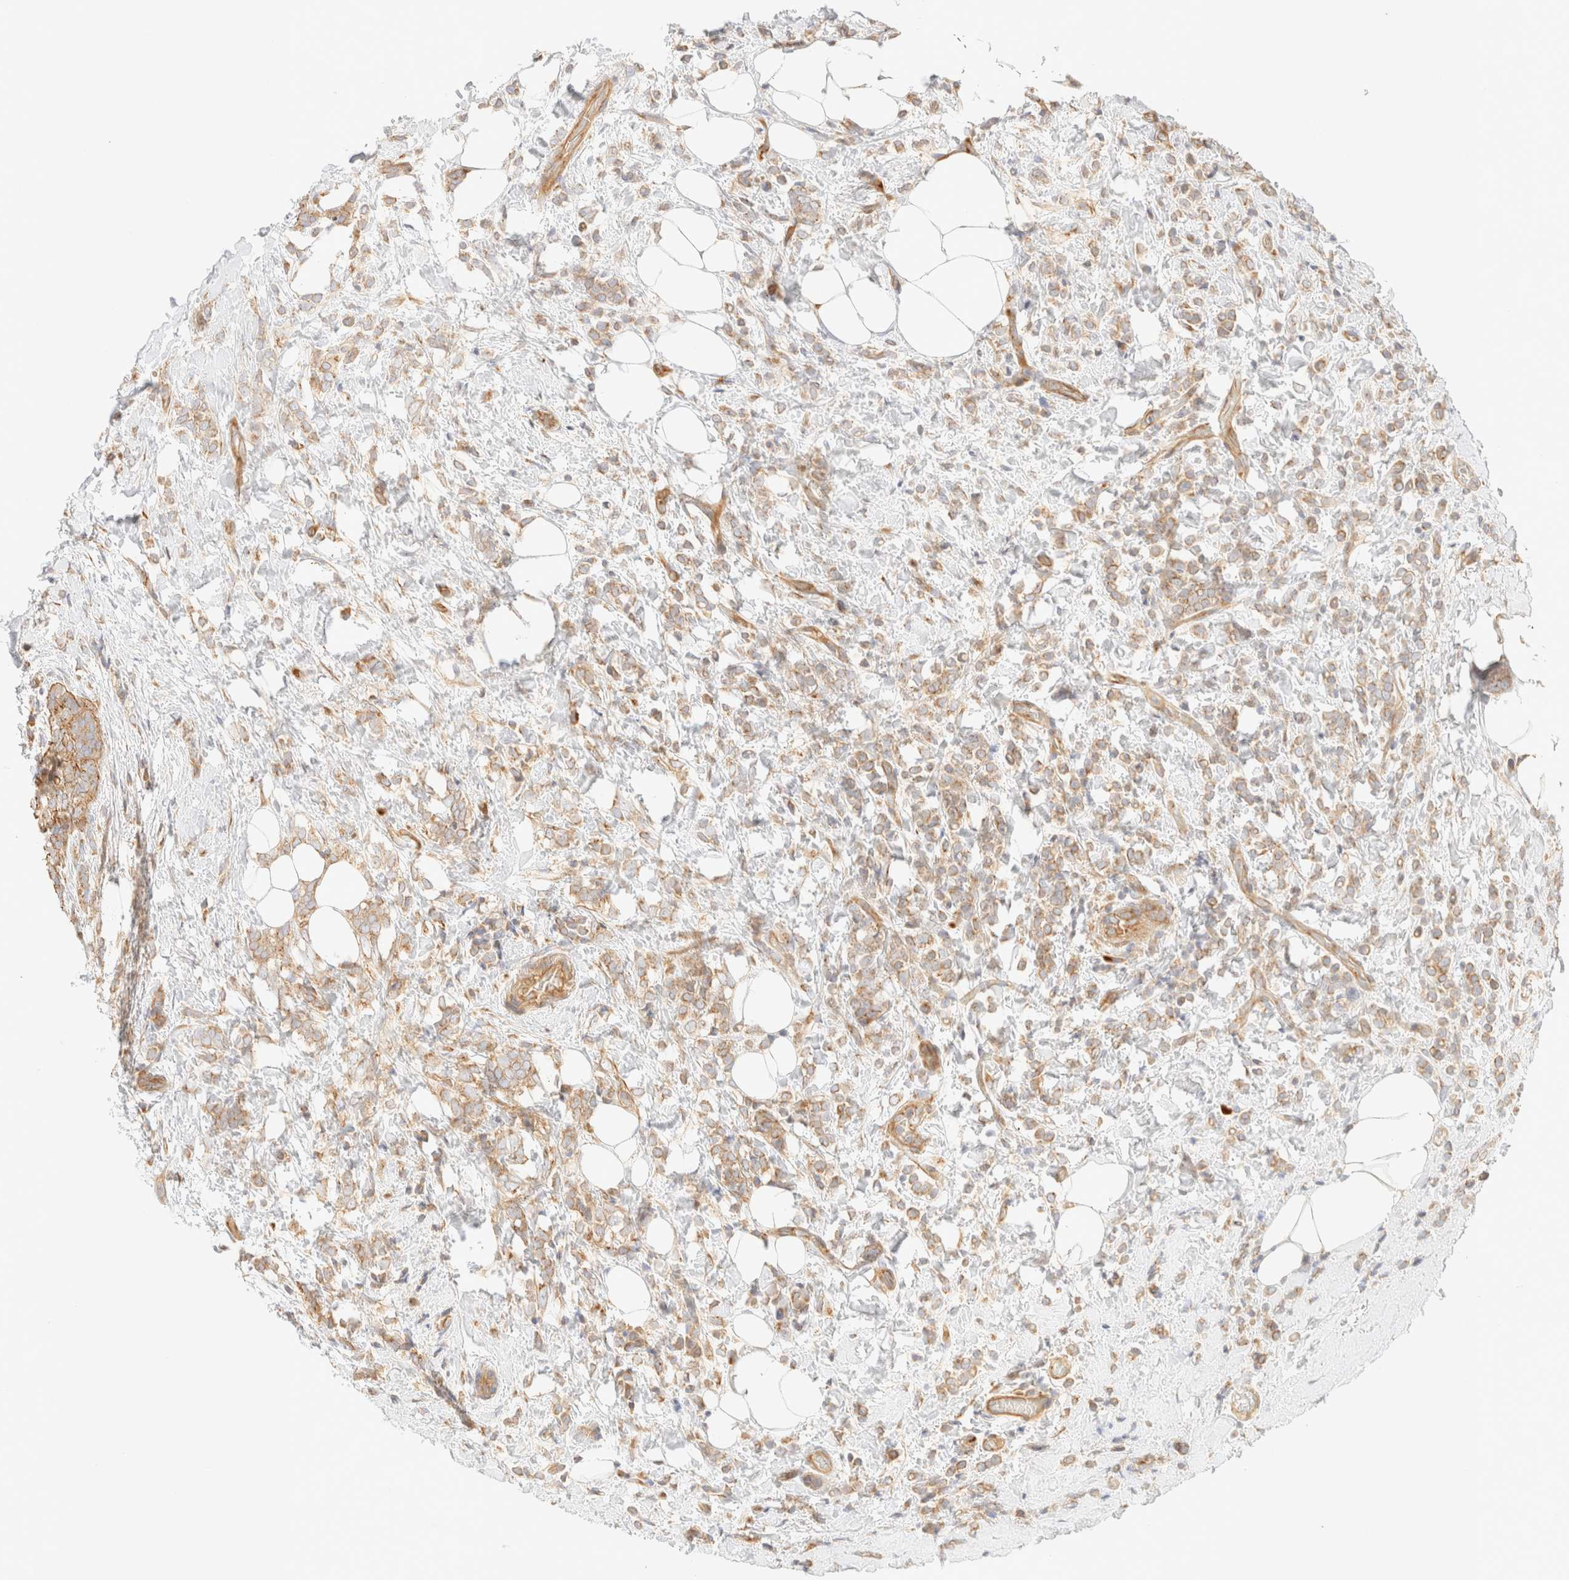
{"staining": {"intensity": "weak", "quantity": ">75%", "location": "cytoplasmic/membranous"}, "tissue": "breast cancer", "cell_type": "Tumor cells", "image_type": "cancer", "snomed": [{"axis": "morphology", "description": "Lobular carcinoma"}, {"axis": "topography", "description": "Breast"}], "caption": "IHC image of neoplastic tissue: breast cancer stained using IHC reveals low levels of weak protein expression localized specifically in the cytoplasmic/membranous of tumor cells, appearing as a cytoplasmic/membranous brown color.", "gene": "MYO10", "patient": {"sex": "female", "age": 50}}